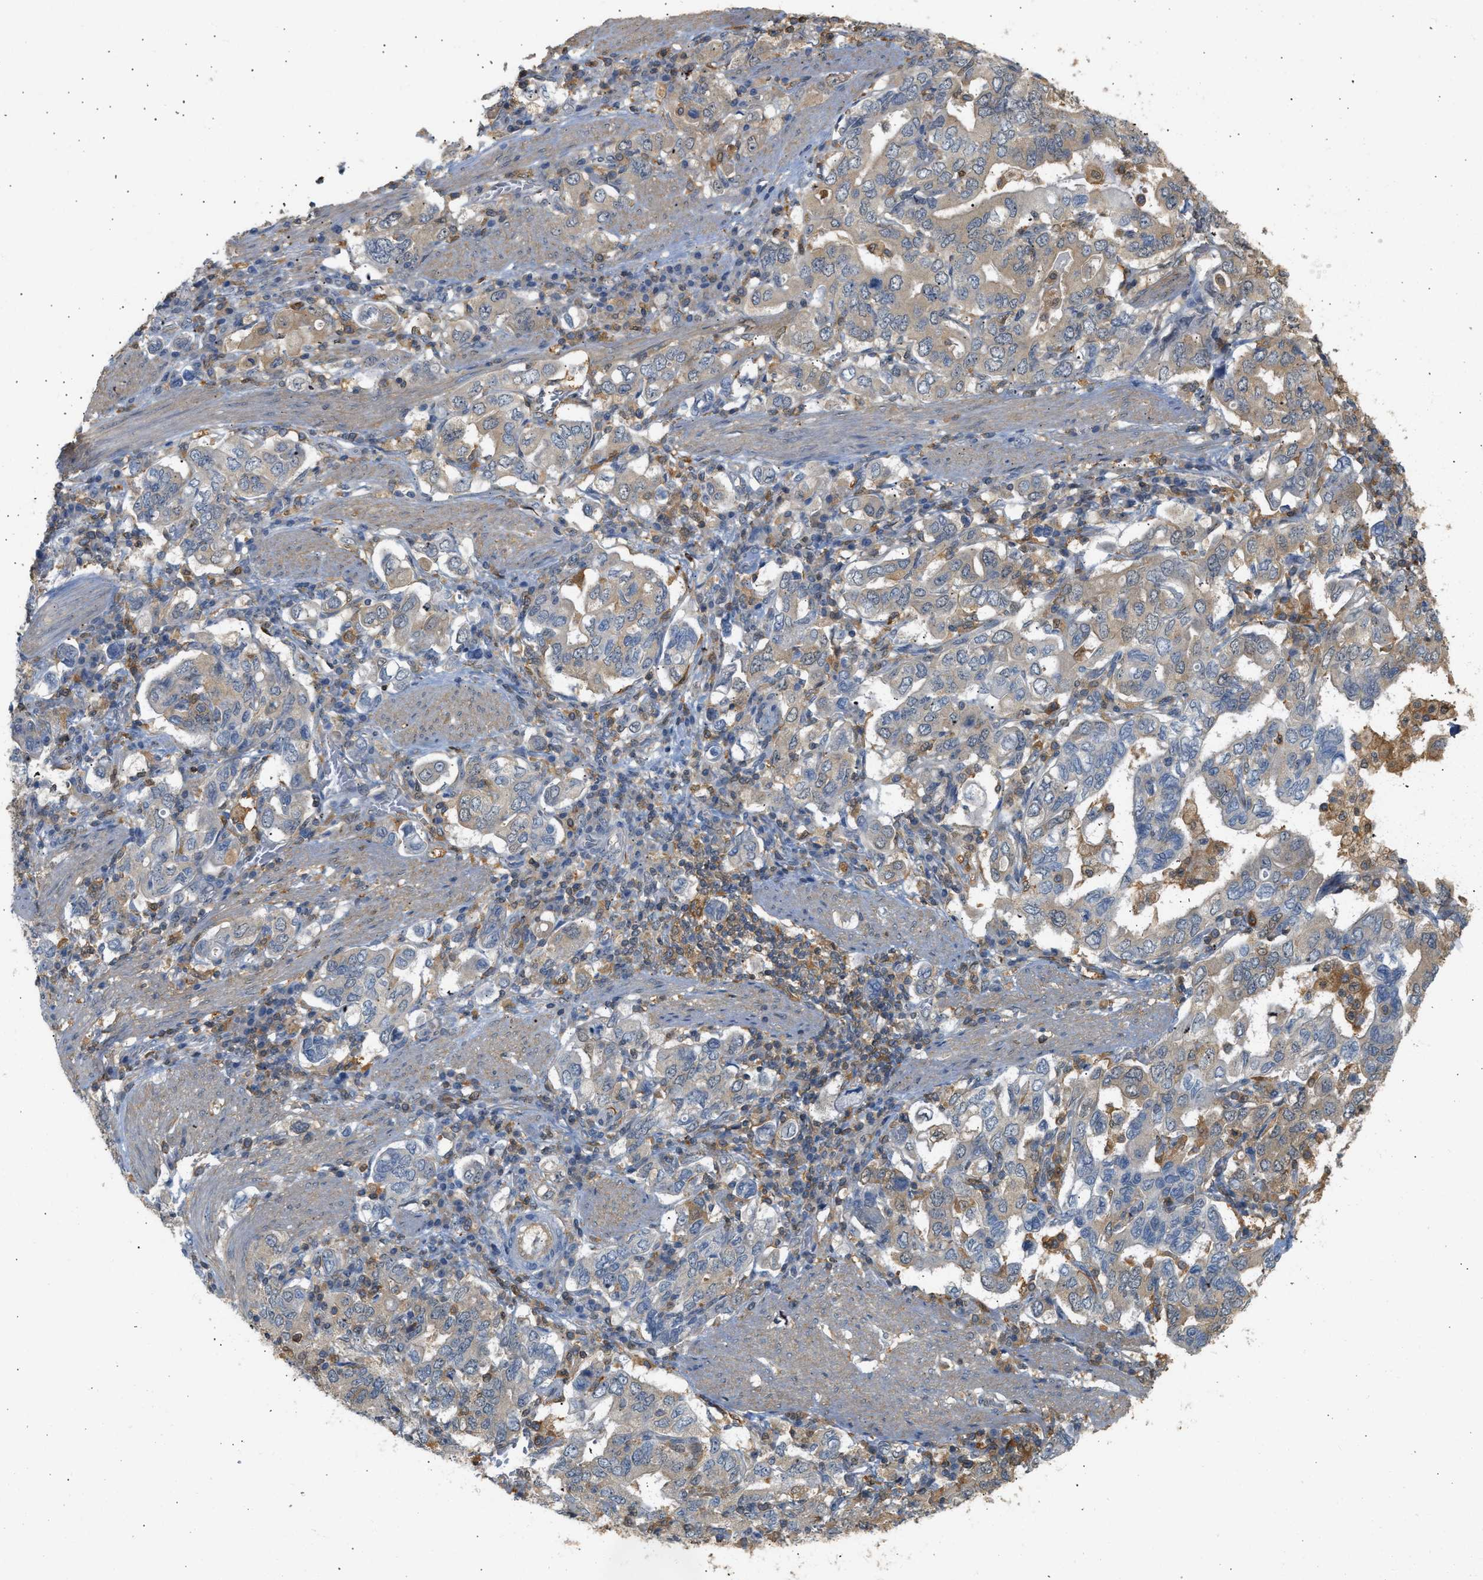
{"staining": {"intensity": "weak", "quantity": "<25%", "location": "cytoplasmic/membranous"}, "tissue": "stomach cancer", "cell_type": "Tumor cells", "image_type": "cancer", "snomed": [{"axis": "morphology", "description": "Adenocarcinoma, NOS"}, {"axis": "topography", "description": "Stomach, upper"}], "caption": "Tumor cells show no significant protein expression in stomach cancer.", "gene": "ENO1", "patient": {"sex": "male", "age": 62}}